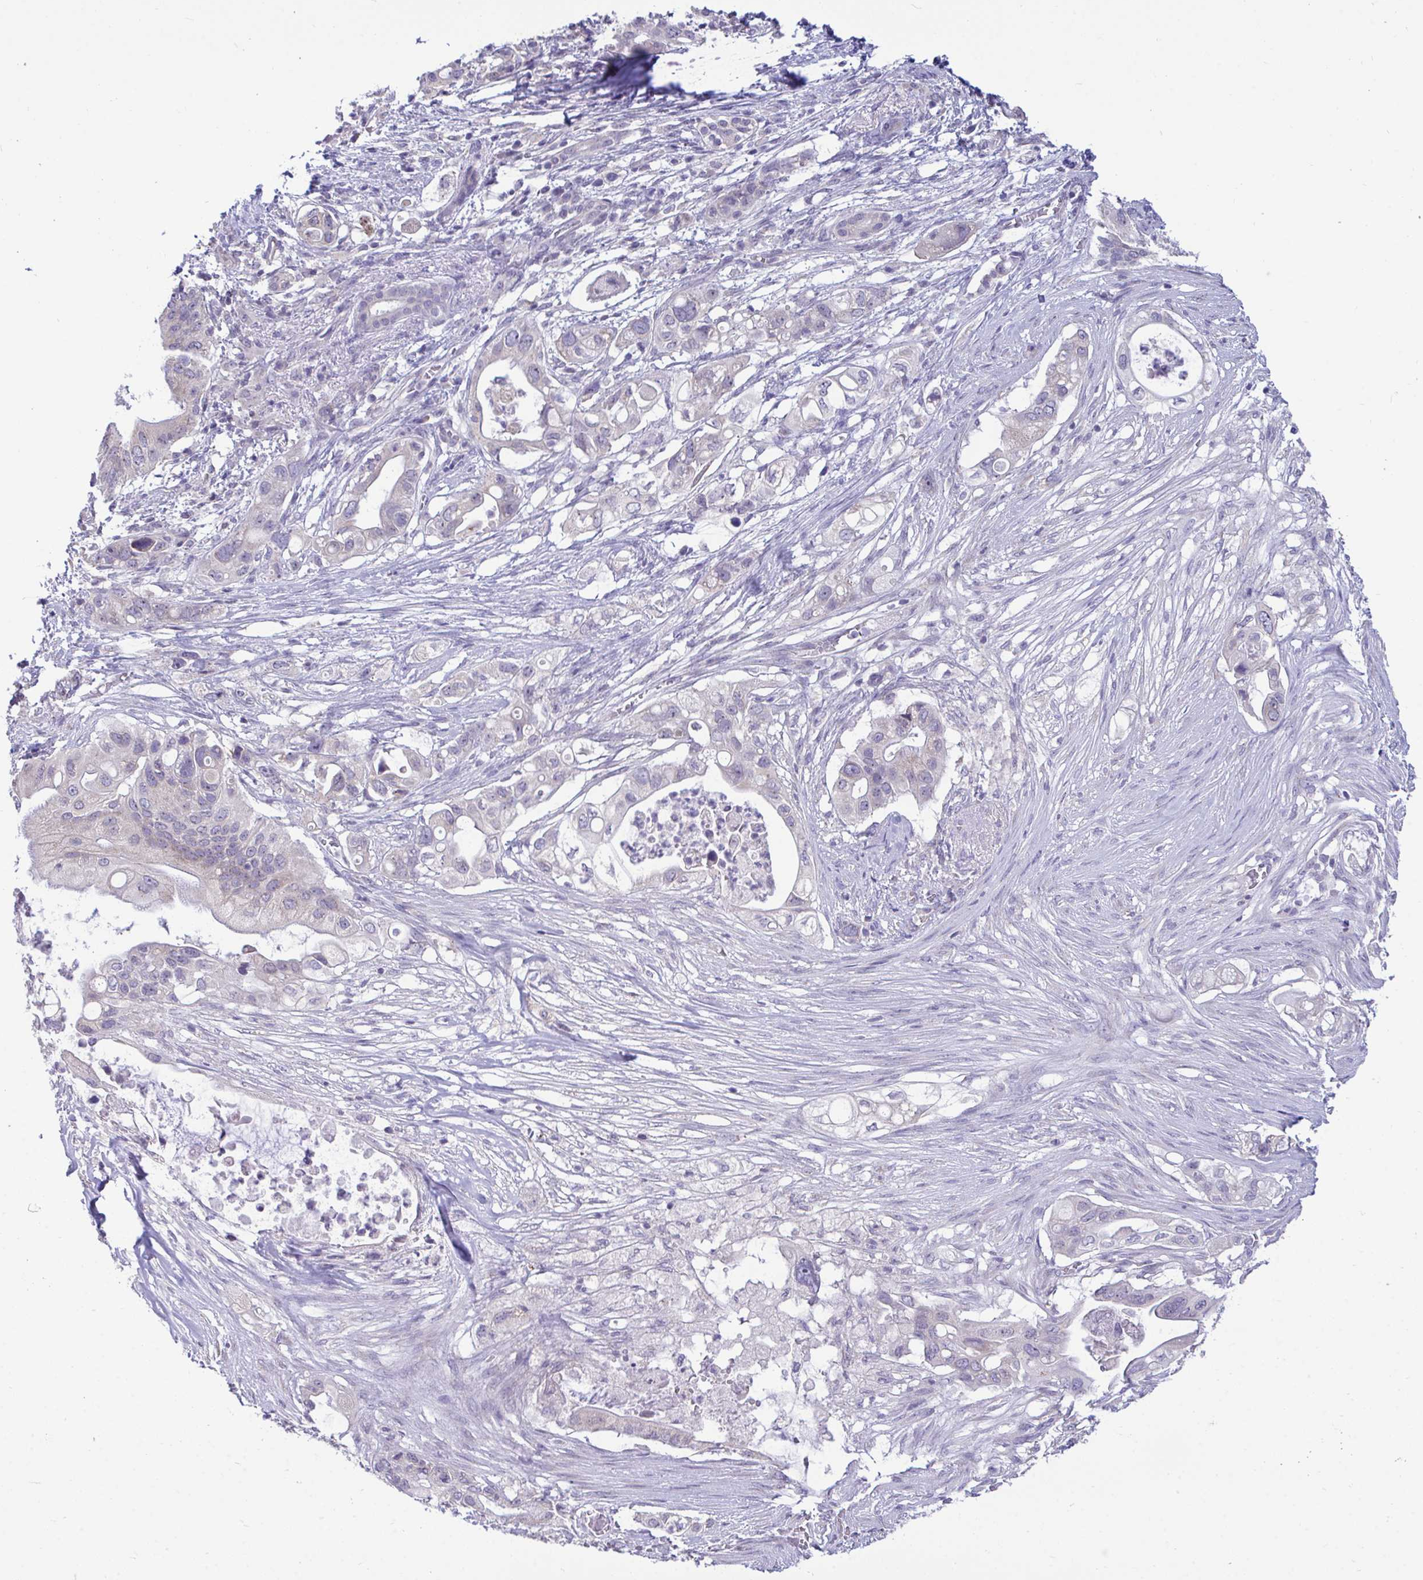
{"staining": {"intensity": "negative", "quantity": "none", "location": "none"}, "tissue": "pancreatic cancer", "cell_type": "Tumor cells", "image_type": "cancer", "snomed": [{"axis": "morphology", "description": "Adenocarcinoma, NOS"}, {"axis": "topography", "description": "Pancreas"}], "caption": "The image exhibits no significant positivity in tumor cells of pancreatic adenocarcinoma. (DAB immunohistochemistry (IHC) with hematoxylin counter stain).", "gene": "PIGK", "patient": {"sex": "female", "age": 72}}